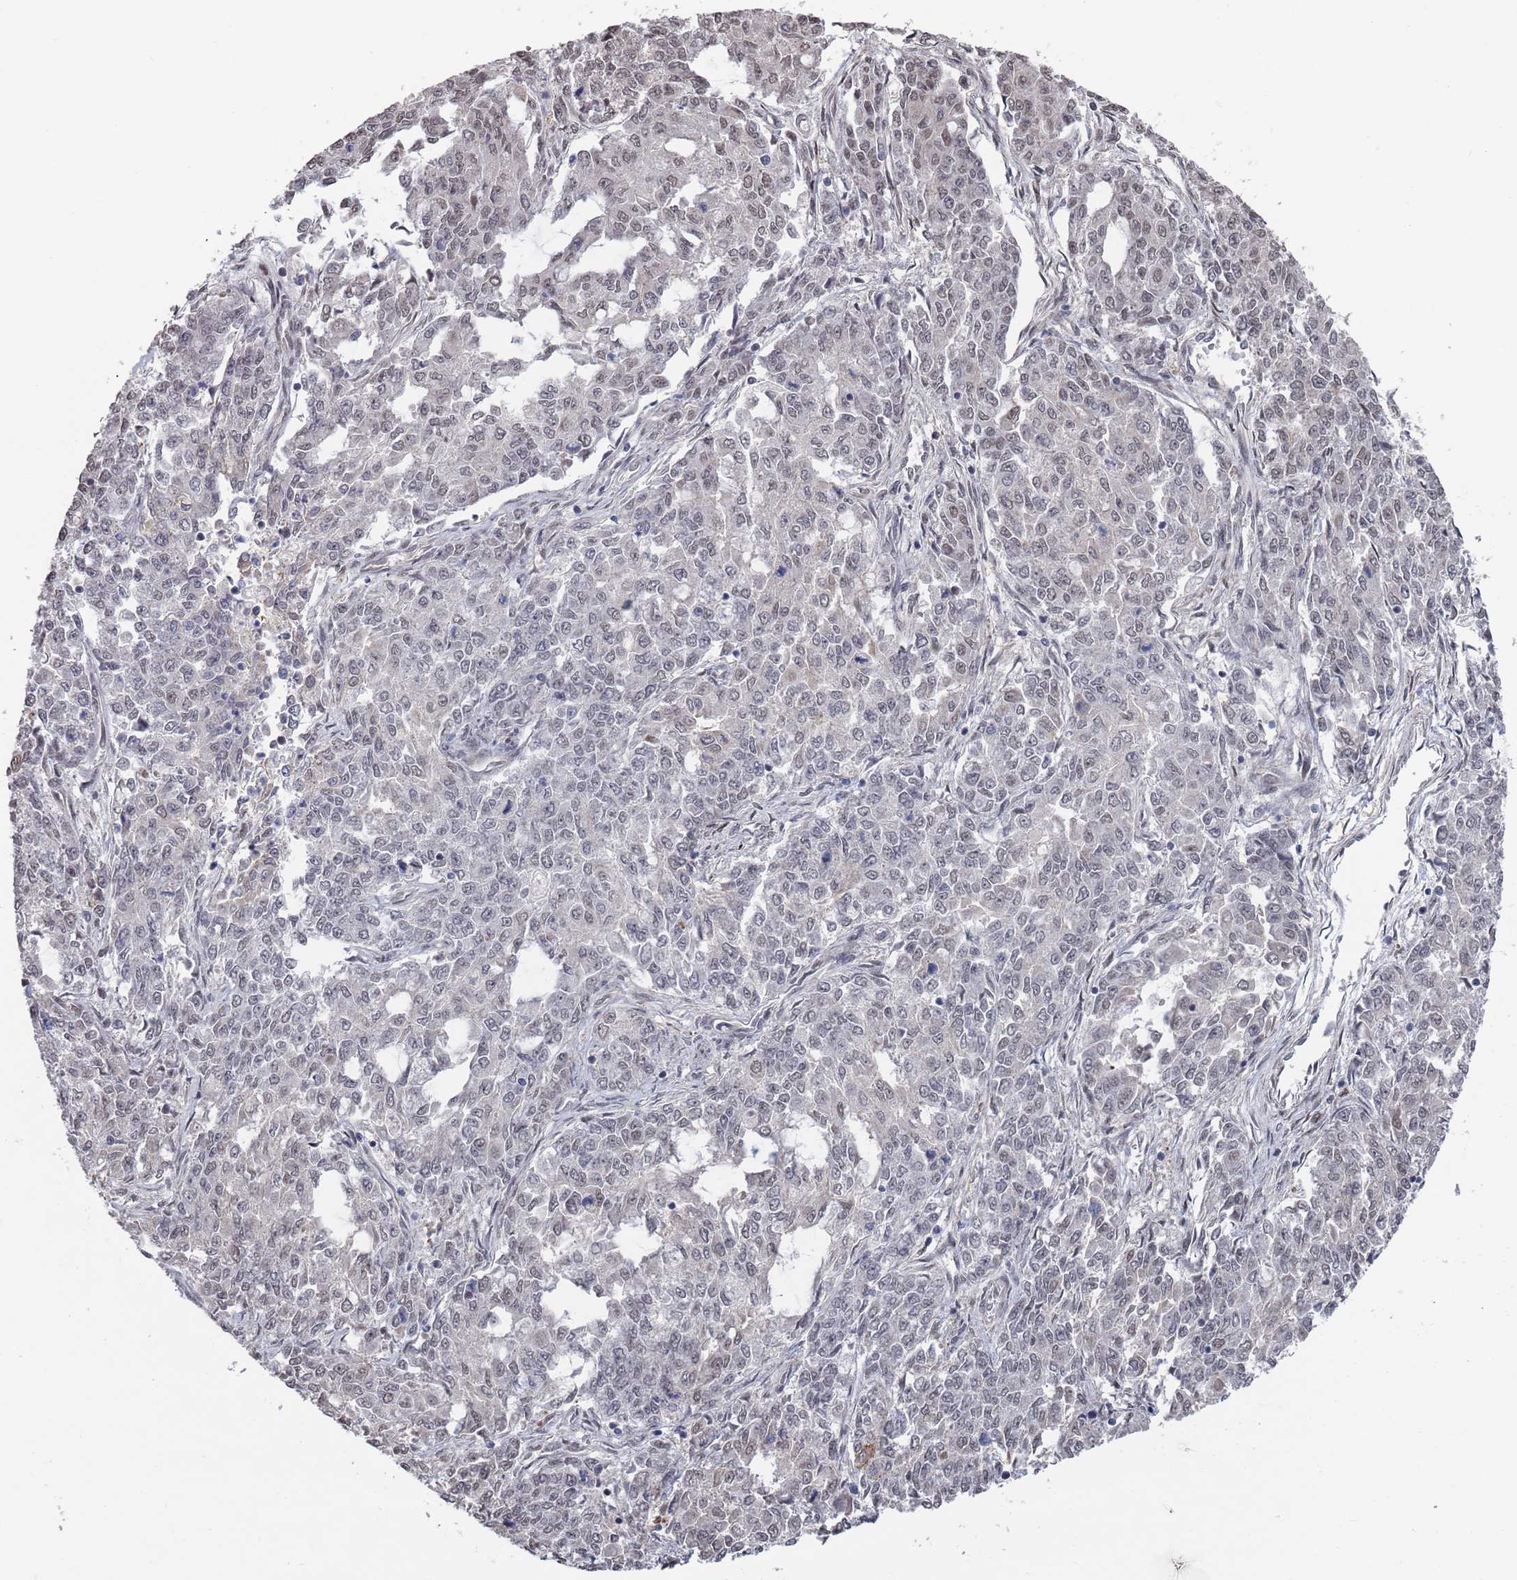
{"staining": {"intensity": "weak", "quantity": "<25%", "location": "nuclear"}, "tissue": "endometrial cancer", "cell_type": "Tumor cells", "image_type": "cancer", "snomed": [{"axis": "morphology", "description": "Adenocarcinoma, NOS"}, {"axis": "topography", "description": "Endometrium"}], "caption": "This is an IHC photomicrograph of human endometrial cancer. There is no positivity in tumor cells.", "gene": "DGKD", "patient": {"sex": "female", "age": 50}}